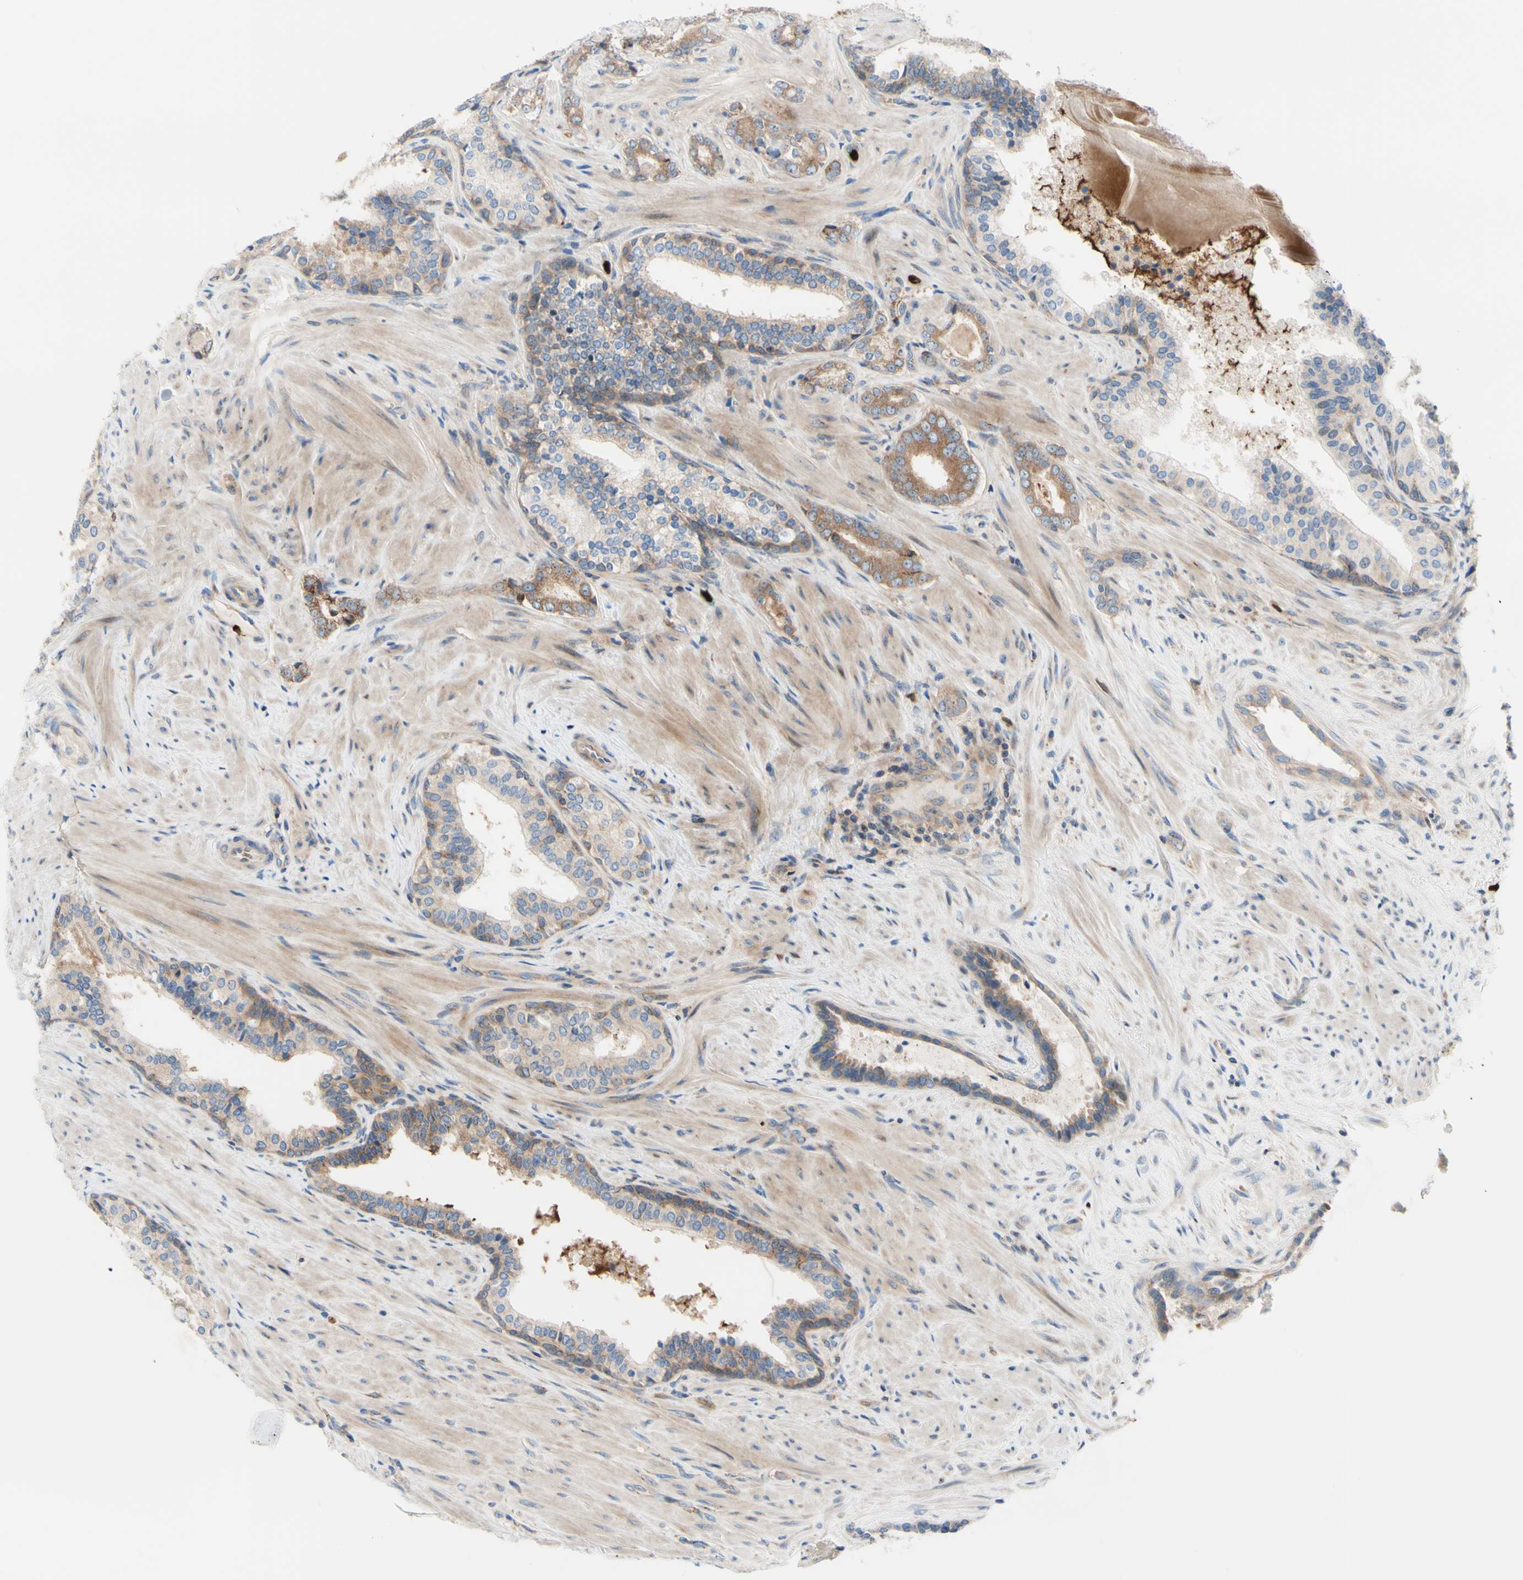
{"staining": {"intensity": "weak", "quantity": ">75%", "location": "cytoplasmic/membranous"}, "tissue": "prostate cancer", "cell_type": "Tumor cells", "image_type": "cancer", "snomed": [{"axis": "morphology", "description": "Adenocarcinoma, Low grade"}, {"axis": "topography", "description": "Prostate"}], "caption": "Immunohistochemistry (IHC) staining of prostate adenocarcinoma (low-grade), which demonstrates low levels of weak cytoplasmic/membranous expression in about >75% of tumor cells indicating weak cytoplasmic/membranous protein staining. The staining was performed using DAB (3,3'-diaminobenzidine) (brown) for protein detection and nuclei were counterstained in hematoxylin (blue).", "gene": "USP9X", "patient": {"sex": "male", "age": 60}}